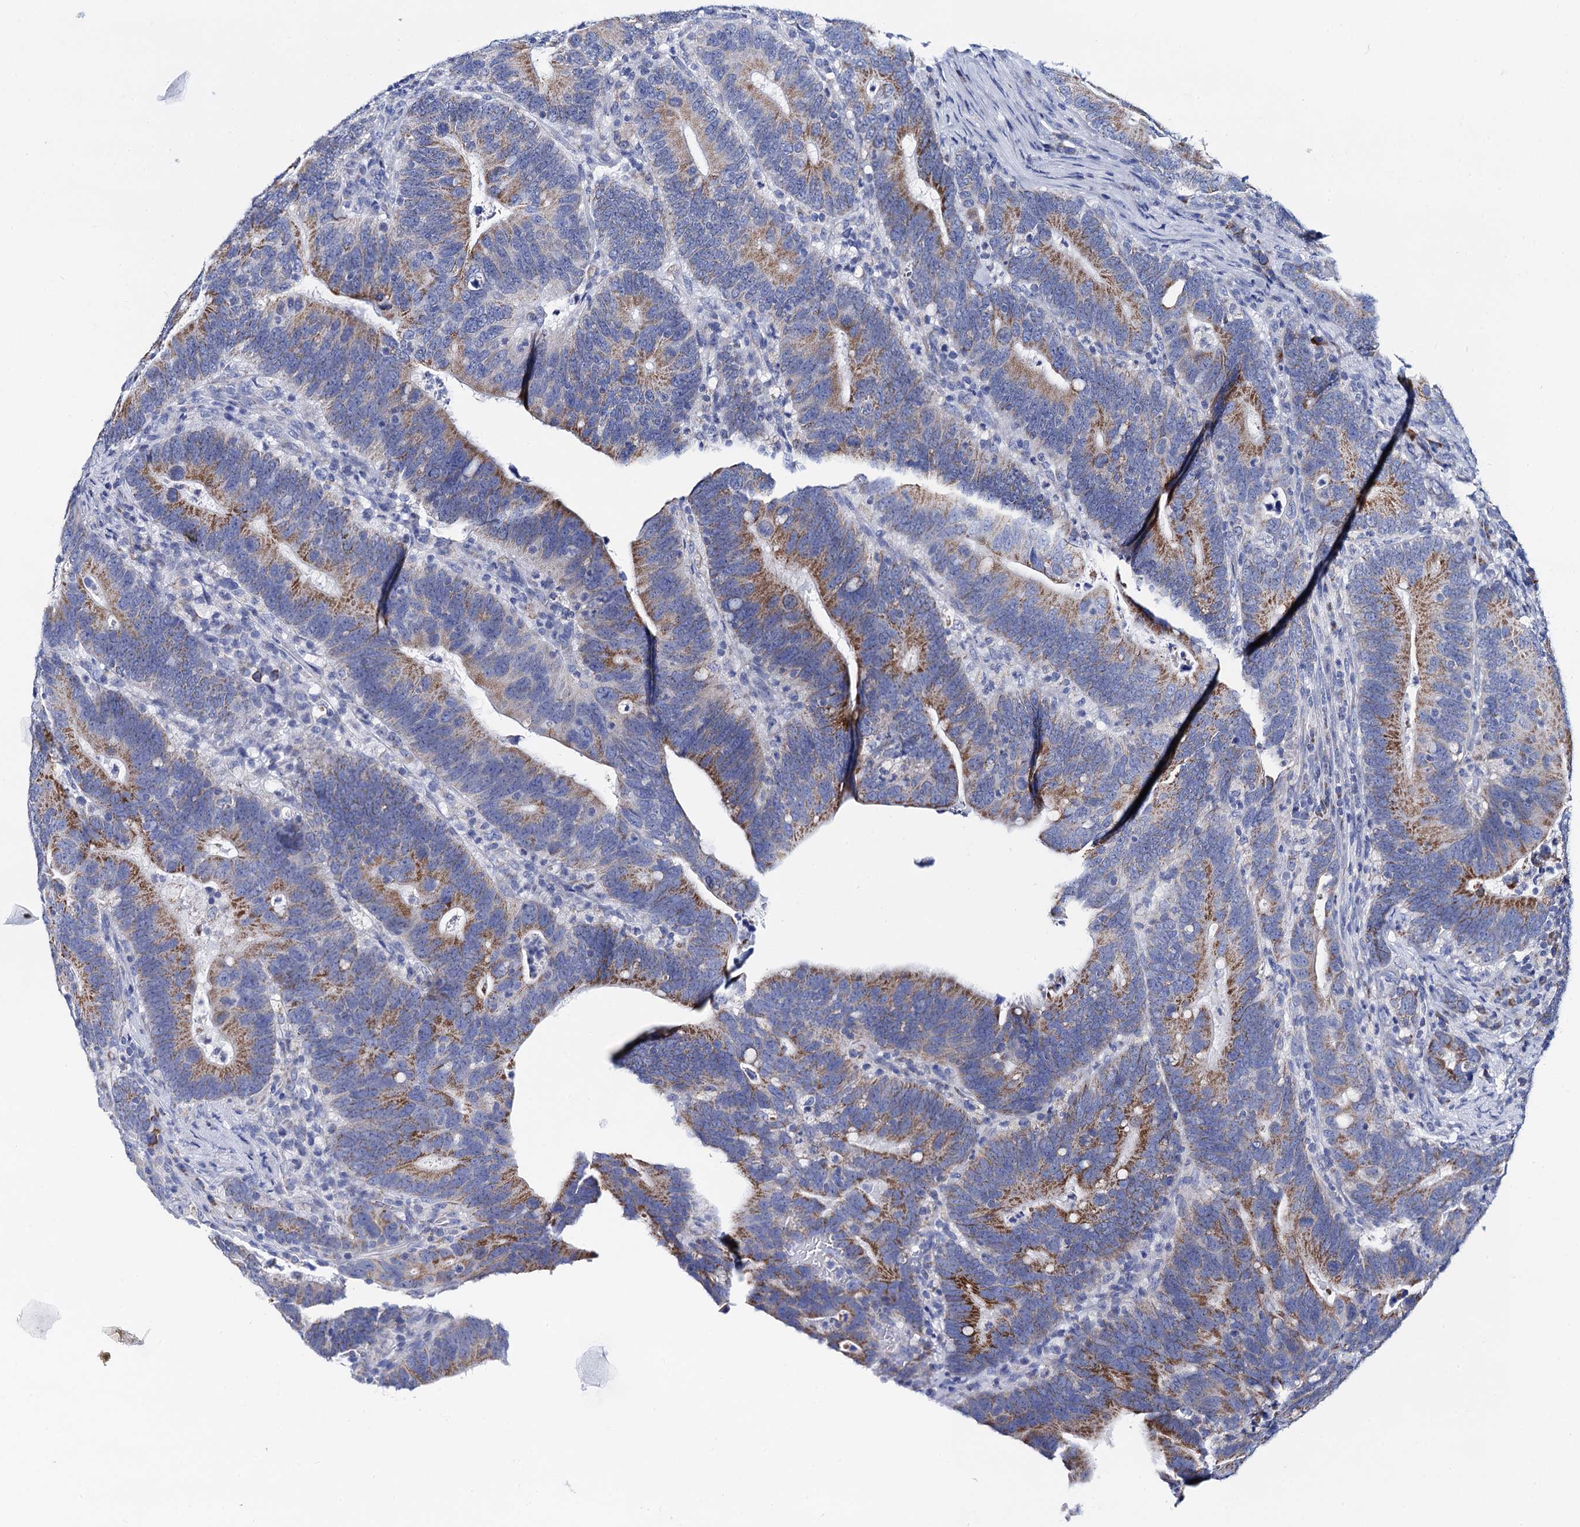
{"staining": {"intensity": "moderate", "quantity": "25%-75%", "location": "cytoplasmic/membranous"}, "tissue": "colorectal cancer", "cell_type": "Tumor cells", "image_type": "cancer", "snomed": [{"axis": "morphology", "description": "Adenocarcinoma, NOS"}, {"axis": "topography", "description": "Colon"}], "caption": "Colorectal adenocarcinoma stained for a protein reveals moderate cytoplasmic/membranous positivity in tumor cells.", "gene": "ACADSB", "patient": {"sex": "female", "age": 66}}